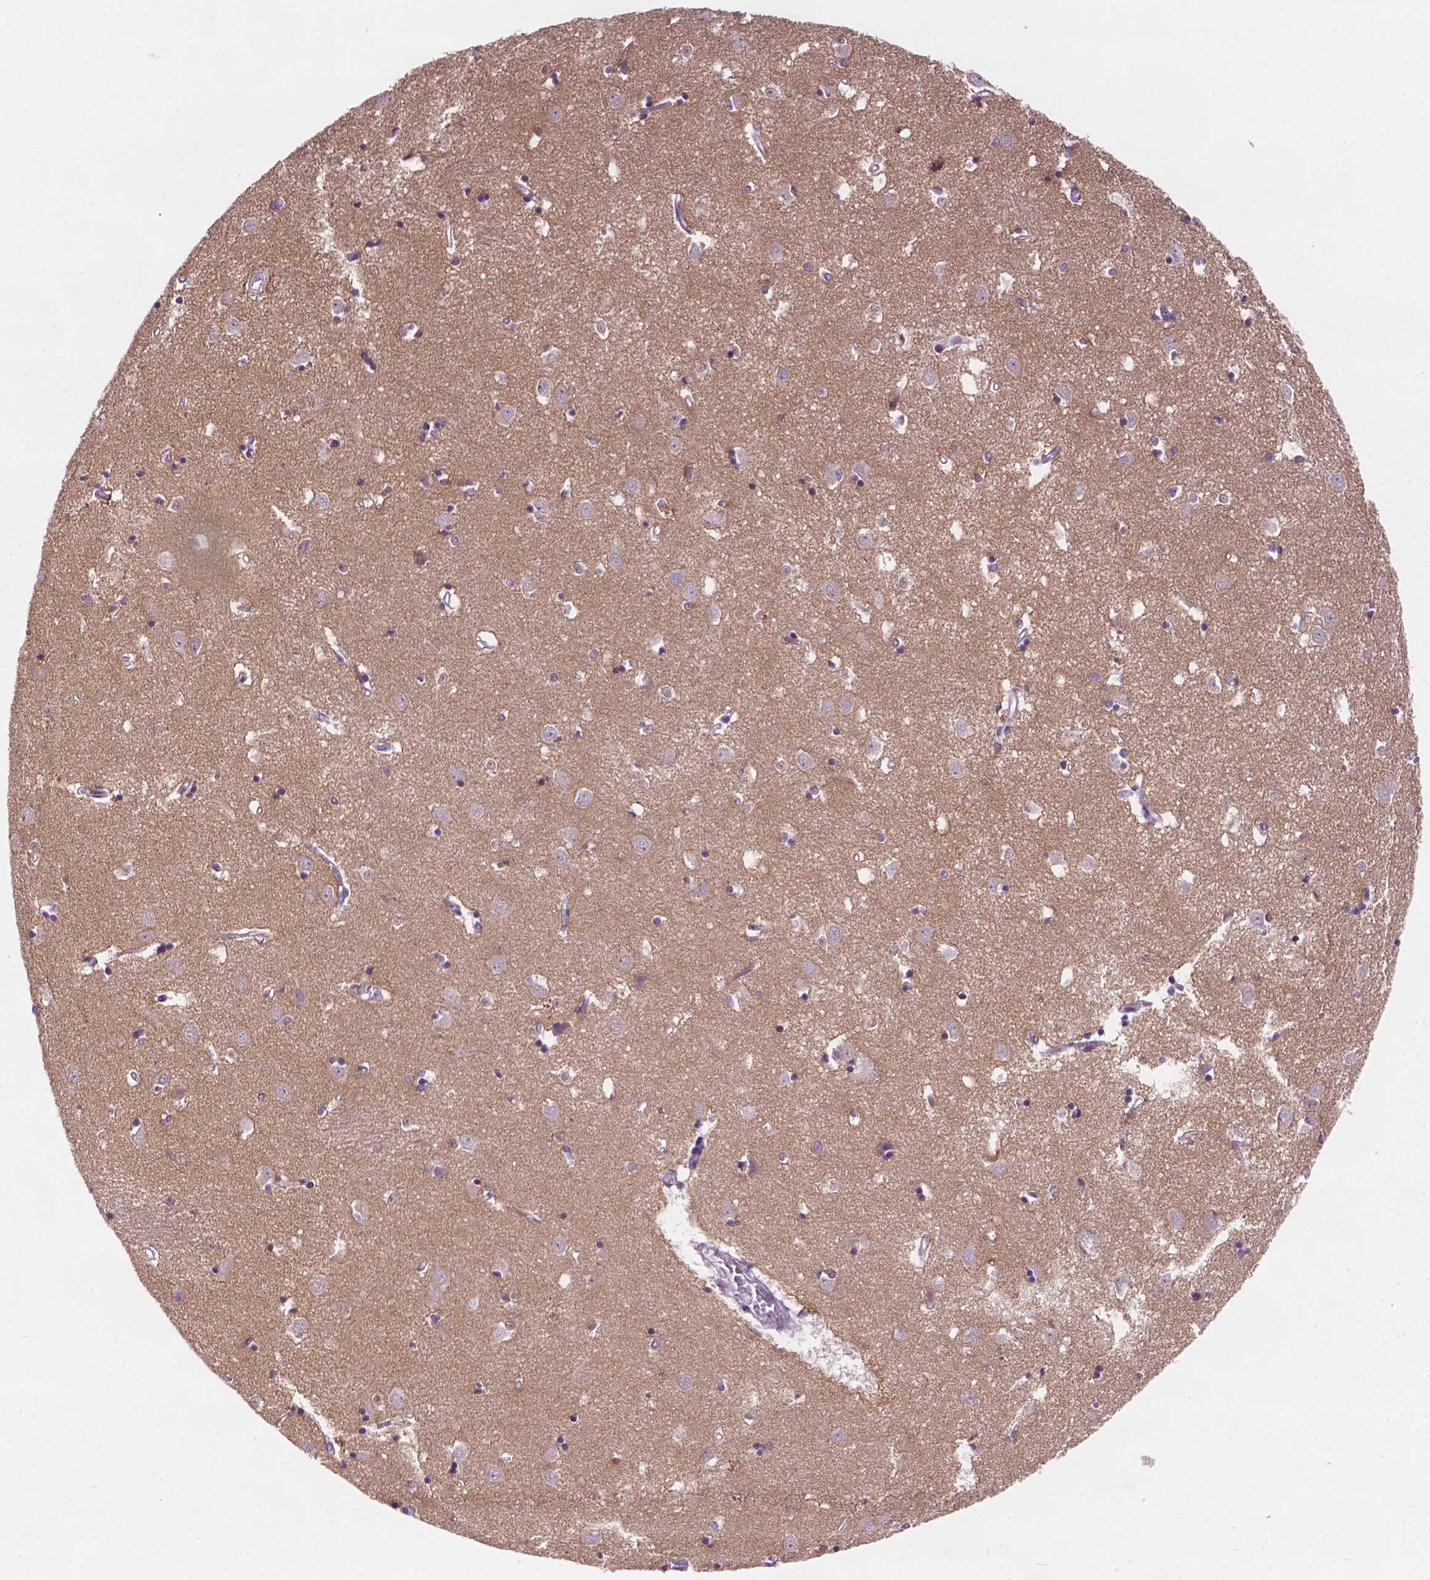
{"staining": {"intensity": "negative", "quantity": "none", "location": "none"}, "tissue": "caudate", "cell_type": "Glial cells", "image_type": "normal", "snomed": [{"axis": "morphology", "description": "Normal tissue, NOS"}, {"axis": "topography", "description": "Lateral ventricle wall"}], "caption": "This is an IHC histopathology image of benign human caudate. There is no positivity in glial cells.", "gene": "GXYLT2", "patient": {"sex": "male", "age": 54}}